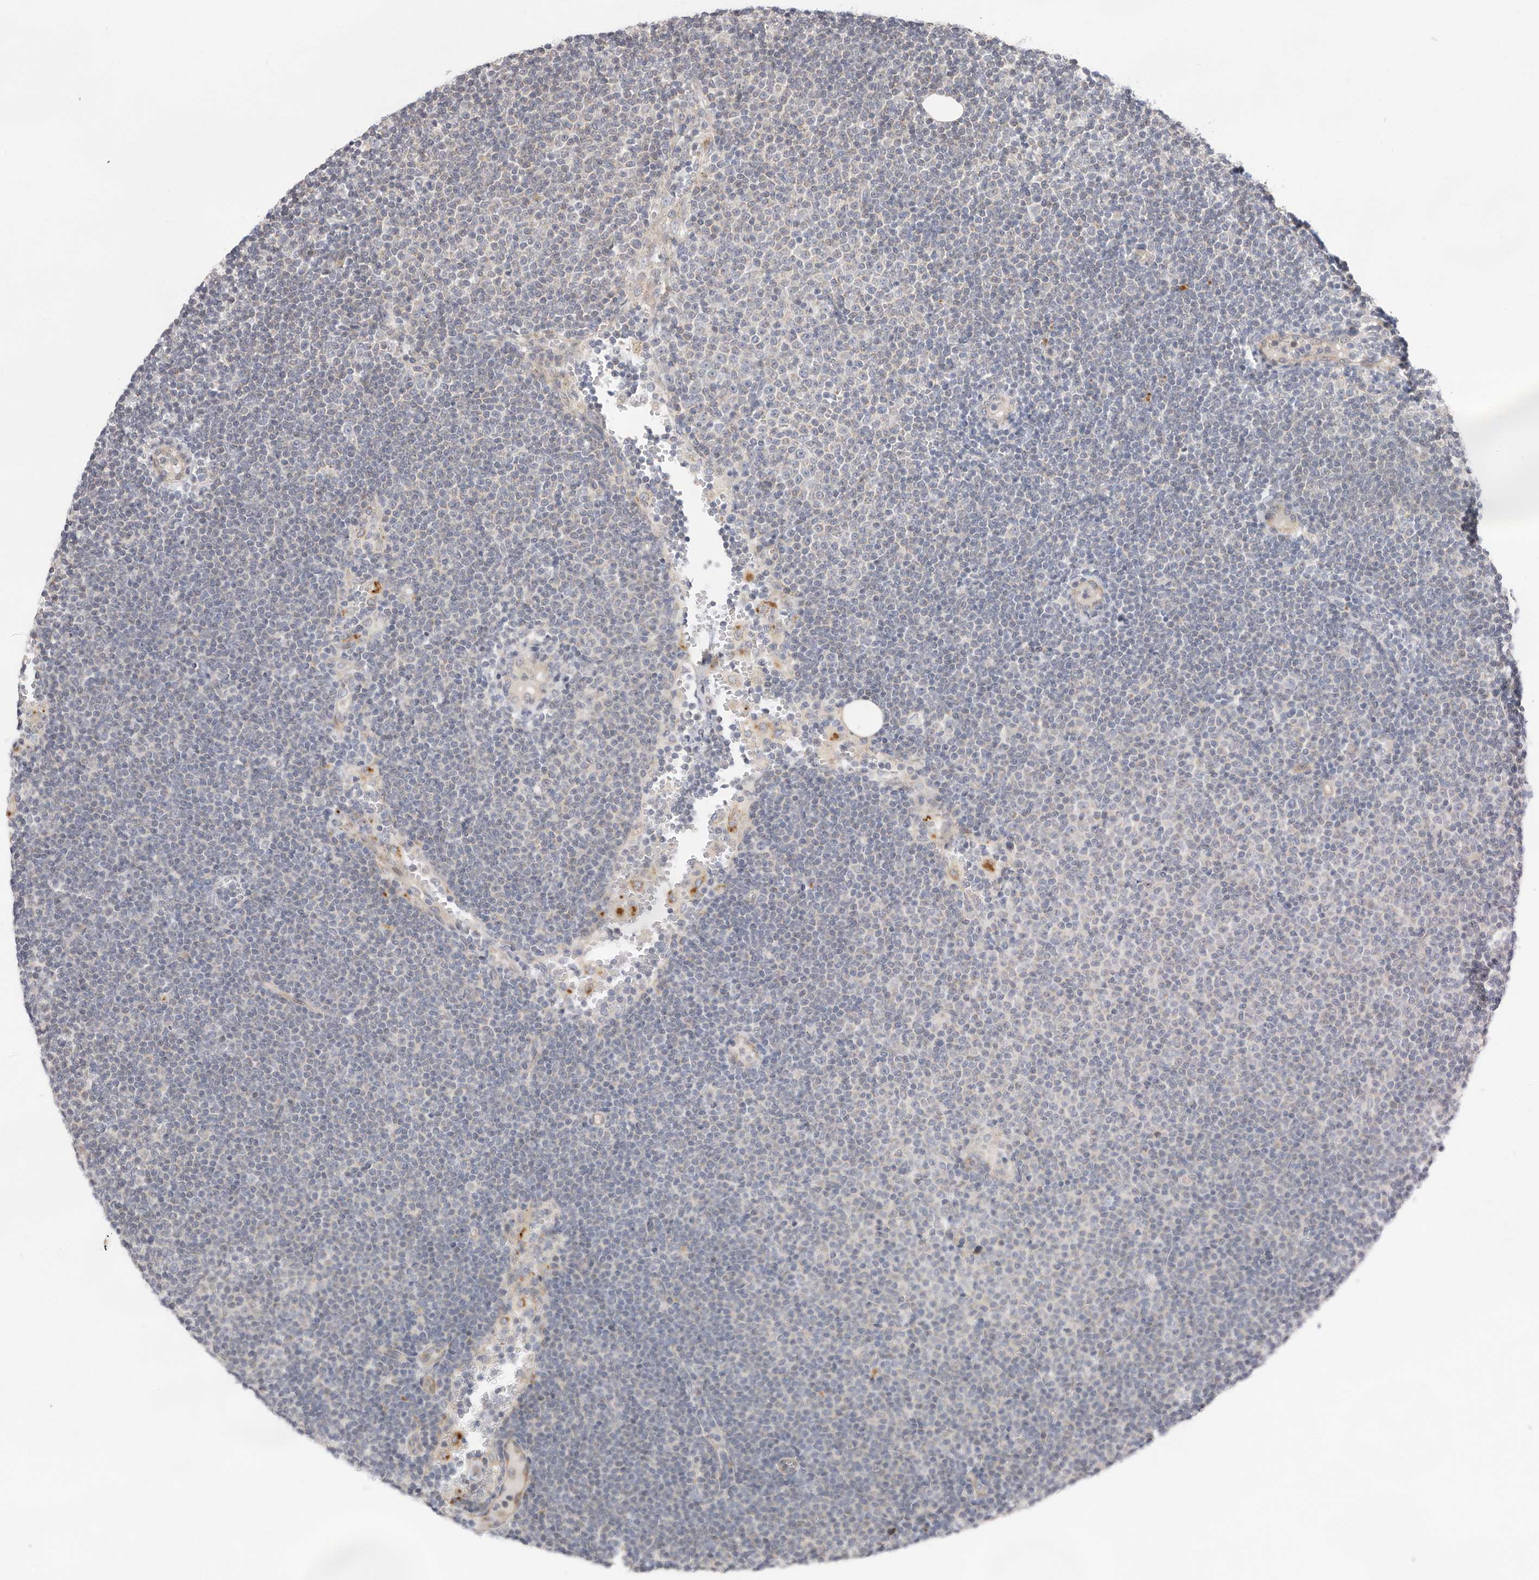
{"staining": {"intensity": "negative", "quantity": "none", "location": "none"}, "tissue": "lymphoma", "cell_type": "Tumor cells", "image_type": "cancer", "snomed": [{"axis": "morphology", "description": "Malignant lymphoma, non-Hodgkin's type, Low grade"}, {"axis": "topography", "description": "Lymph node"}], "caption": "This micrograph is of malignant lymphoma, non-Hodgkin's type (low-grade) stained with immunohistochemistry to label a protein in brown with the nuclei are counter-stained blue. There is no staining in tumor cells.", "gene": "USH1C", "patient": {"sex": "female", "age": 53}}